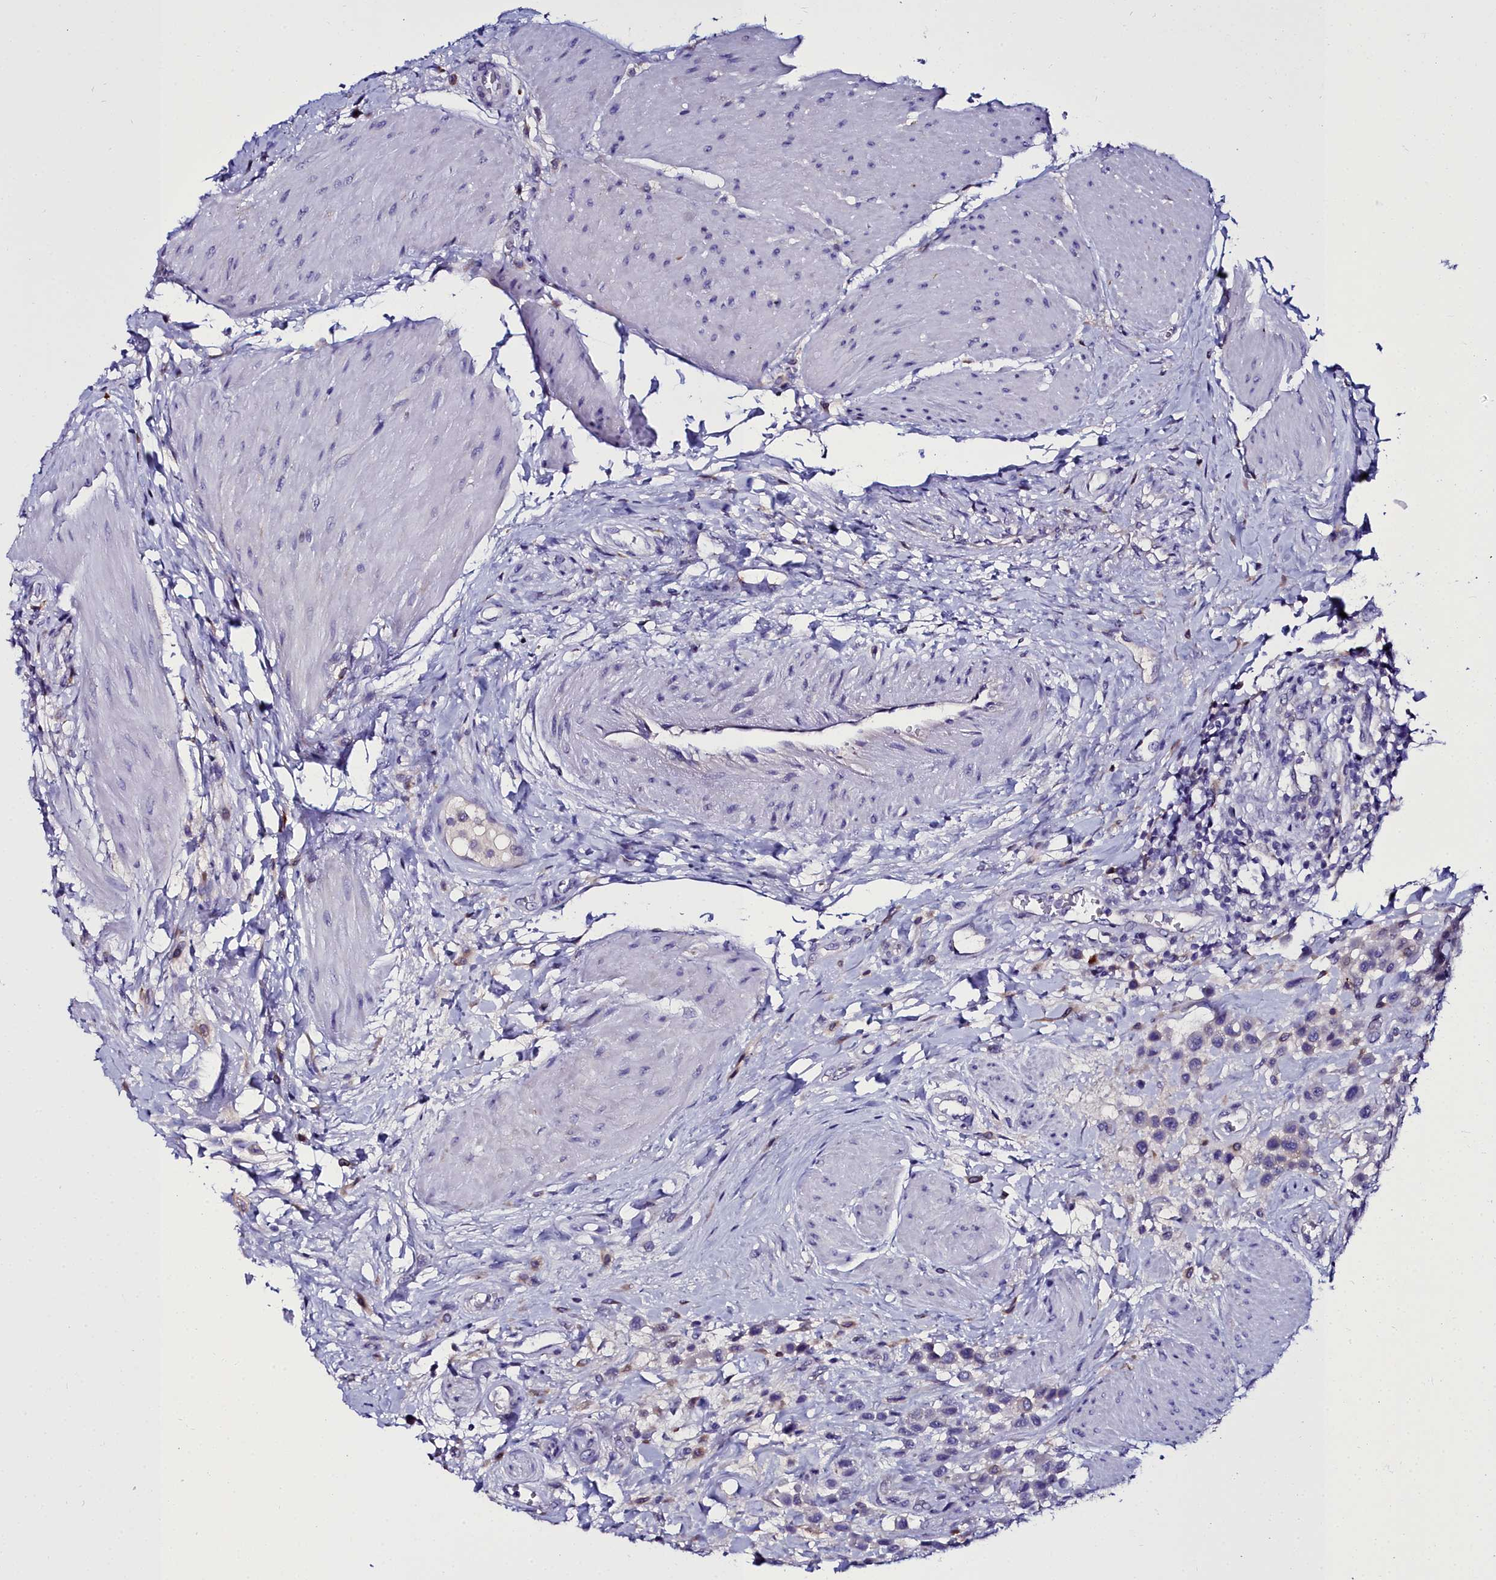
{"staining": {"intensity": "negative", "quantity": "none", "location": "none"}, "tissue": "urothelial cancer", "cell_type": "Tumor cells", "image_type": "cancer", "snomed": [{"axis": "morphology", "description": "Urothelial carcinoma, High grade"}, {"axis": "topography", "description": "Urinary bladder"}], "caption": "This is a image of immunohistochemistry staining of urothelial carcinoma (high-grade), which shows no positivity in tumor cells.", "gene": "ELAPOR2", "patient": {"sex": "male", "age": 50}}